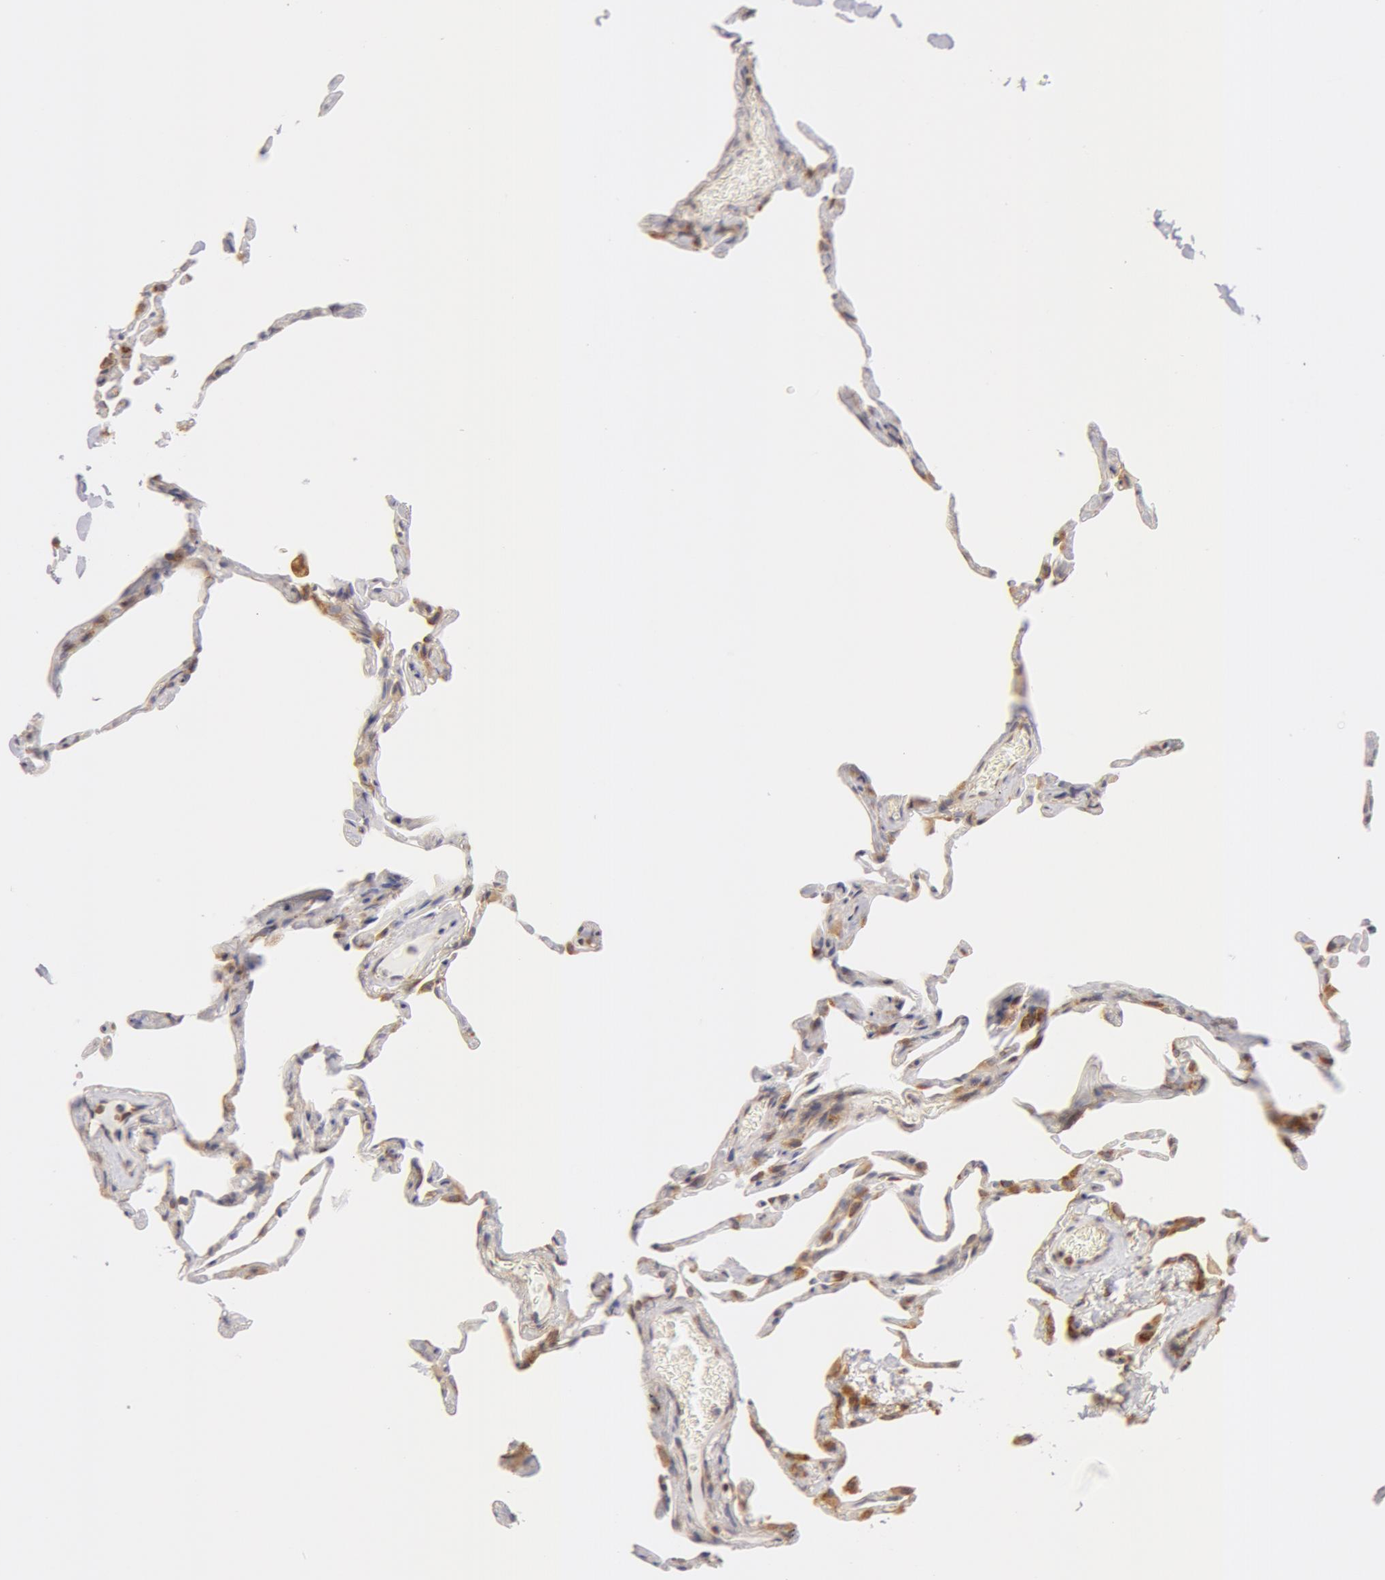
{"staining": {"intensity": "negative", "quantity": "none", "location": "none"}, "tissue": "lung", "cell_type": "Alveolar cells", "image_type": "normal", "snomed": [{"axis": "morphology", "description": "Normal tissue, NOS"}, {"axis": "topography", "description": "Lung"}], "caption": "Normal lung was stained to show a protein in brown. There is no significant staining in alveolar cells. The staining was performed using DAB to visualize the protein expression in brown, while the nuclei were stained in blue with hematoxylin (Magnification: 20x).", "gene": "DDX3X", "patient": {"sex": "female", "age": 75}}